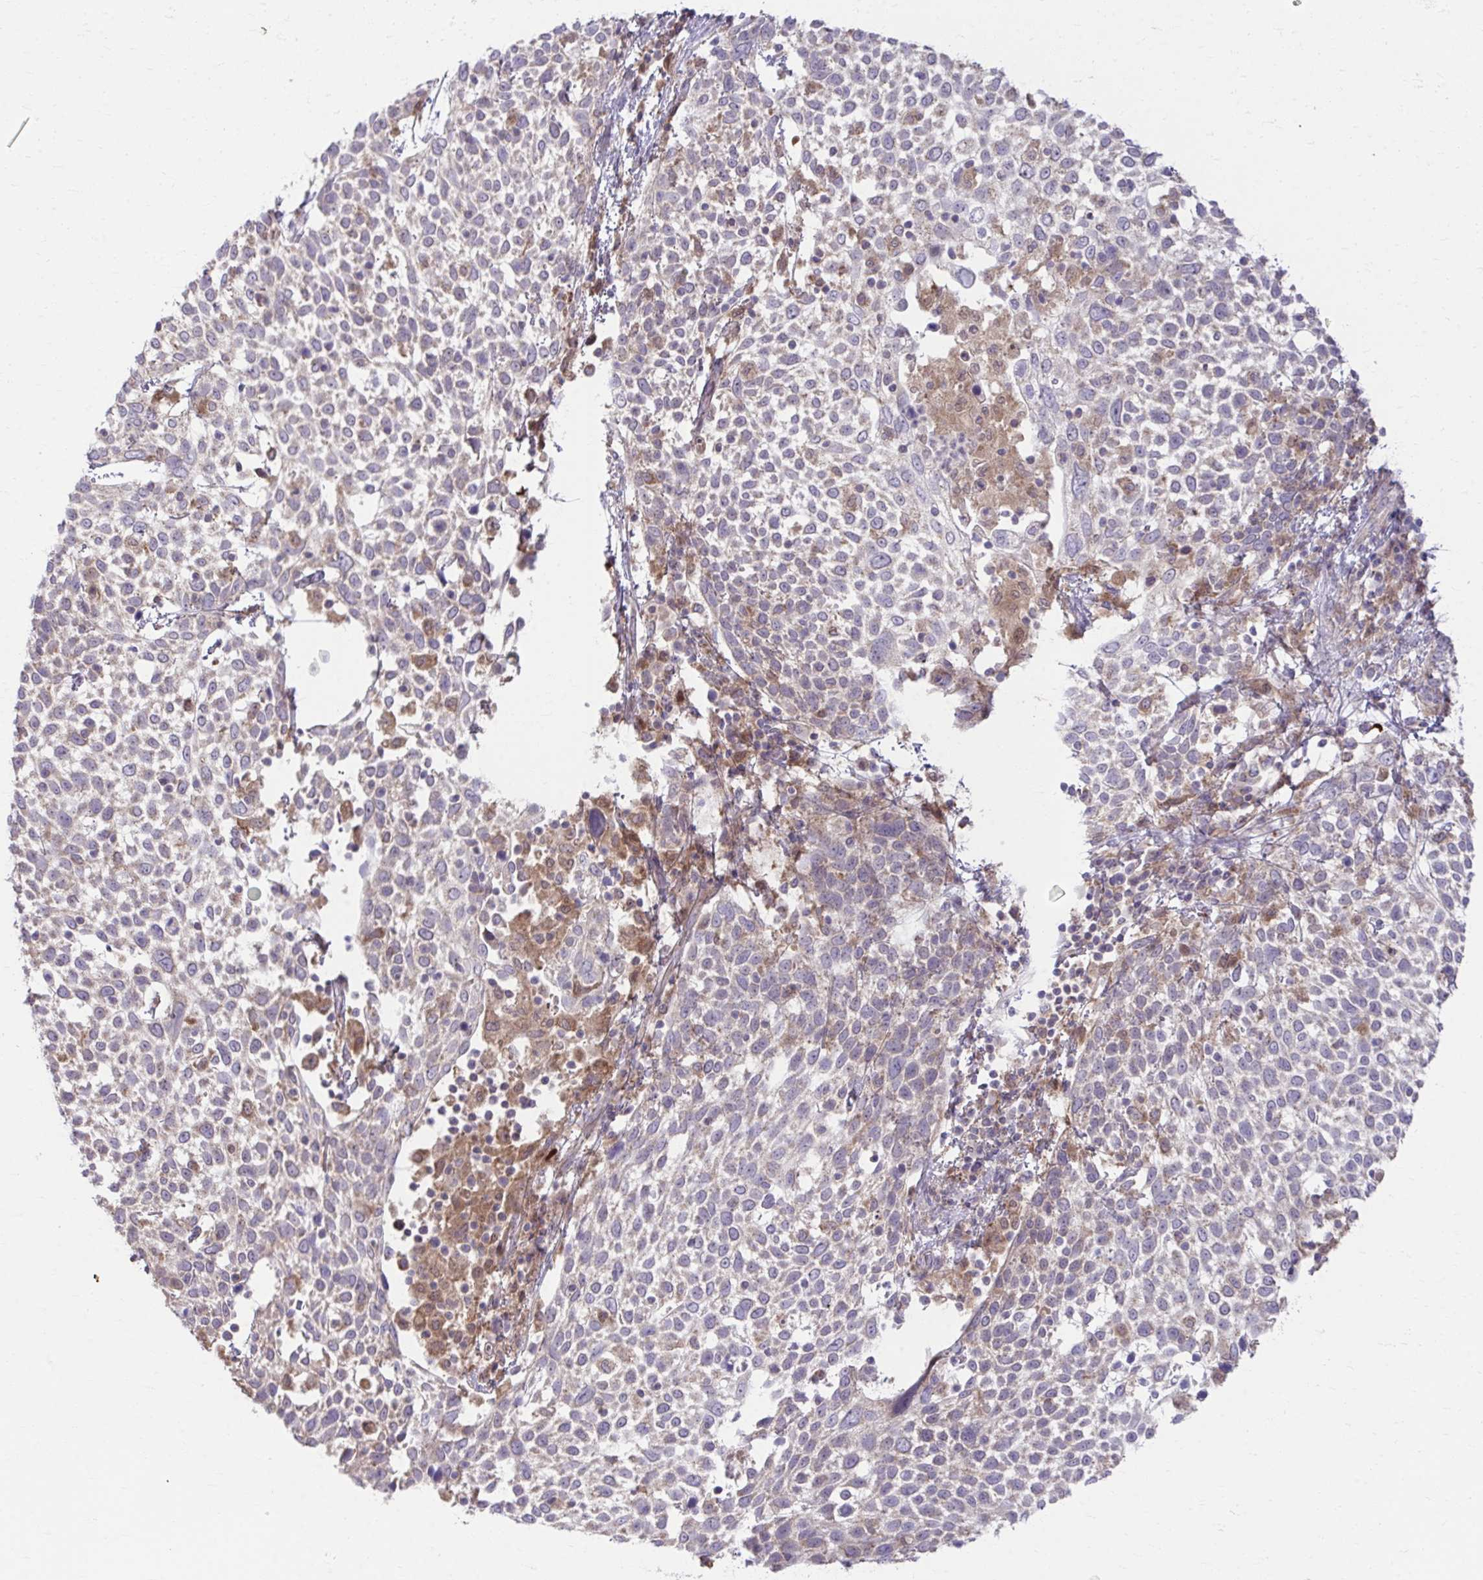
{"staining": {"intensity": "negative", "quantity": "none", "location": "none"}, "tissue": "cervical cancer", "cell_type": "Tumor cells", "image_type": "cancer", "snomed": [{"axis": "morphology", "description": "Squamous cell carcinoma, NOS"}, {"axis": "topography", "description": "Cervix"}], "caption": "Immunohistochemical staining of human cervical cancer (squamous cell carcinoma) displays no significant expression in tumor cells.", "gene": "C16orf54", "patient": {"sex": "female", "age": 61}}